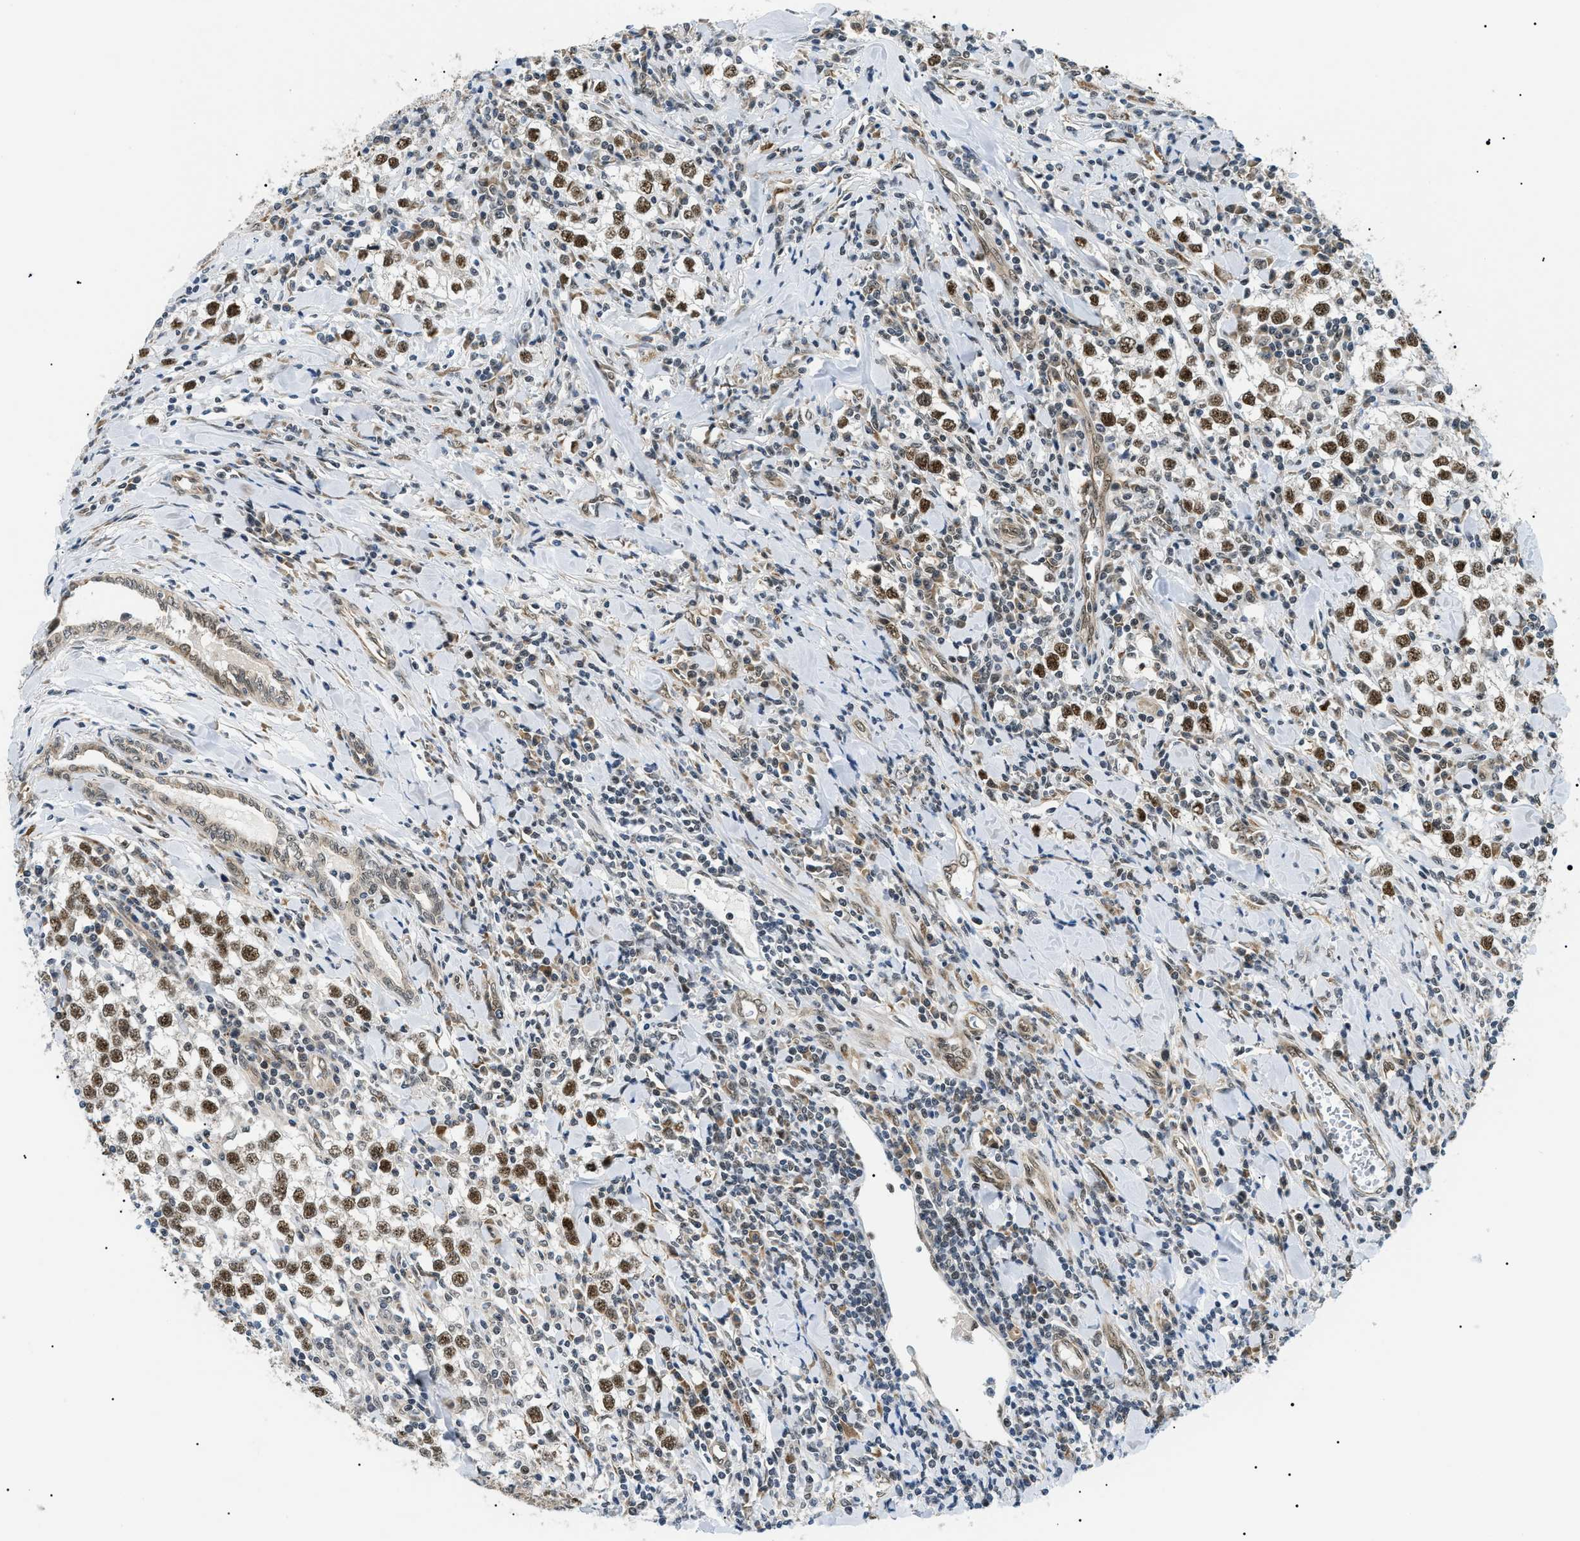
{"staining": {"intensity": "strong", "quantity": ">75%", "location": "nuclear"}, "tissue": "testis cancer", "cell_type": "Tumor cells", "image_type": "cancer", "snomed": [{"axis": "morphology", "description": "Seminoma, NOS"}, {"axis": "morphology", "description": "Carcinoma, Embryonal, NOS"}, {"axis": "topography", "description": "Testis"}], "caption": "Immunohistochemistry (IHC) of testis embryonal carcinoma demonstrates high levels of strong nuclear expression in approximately >75% of tumor cells.", "gene": "CWC25", "patient": {"sex": "male", "age": 36}}